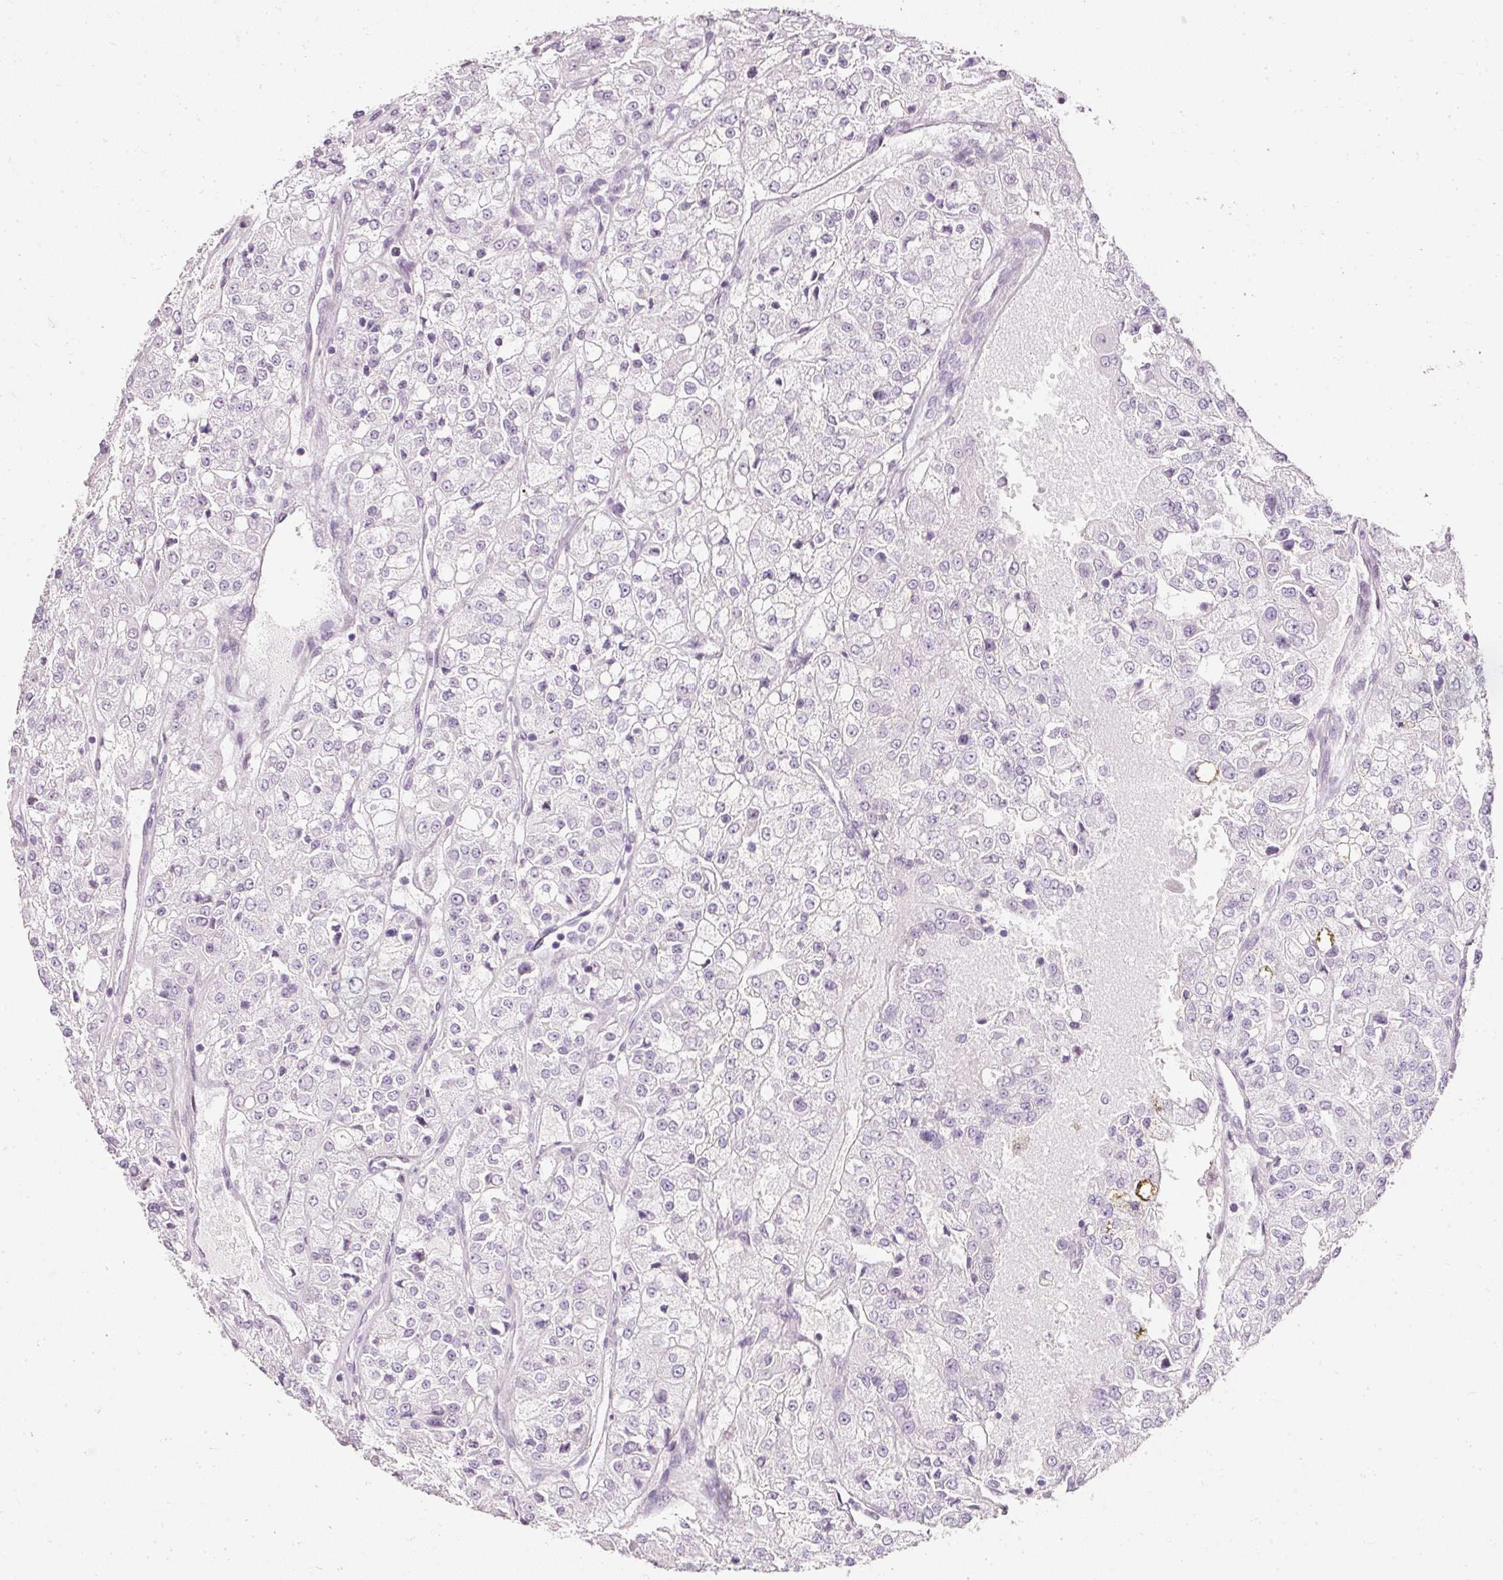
{"staining": {"intensity": "negative", "quantity": "none", "location": "none"}, "tissue": "renal cancer", "cell_type": "Tumor cells", "image_type": "cancer", "snomed": [{"axis": "morphology", "description": "Adenocarcinoma, NOS"}, {"axis": "topography", "description": "Kidney"}], "caption": "The immunohistochemistry (IHC) histopathology image has no significant positivity in tumor cells of renal adenocarcinoma tissue.", "gene": "ELAVL3", "patient": {"sex": "female", "age": 63}}